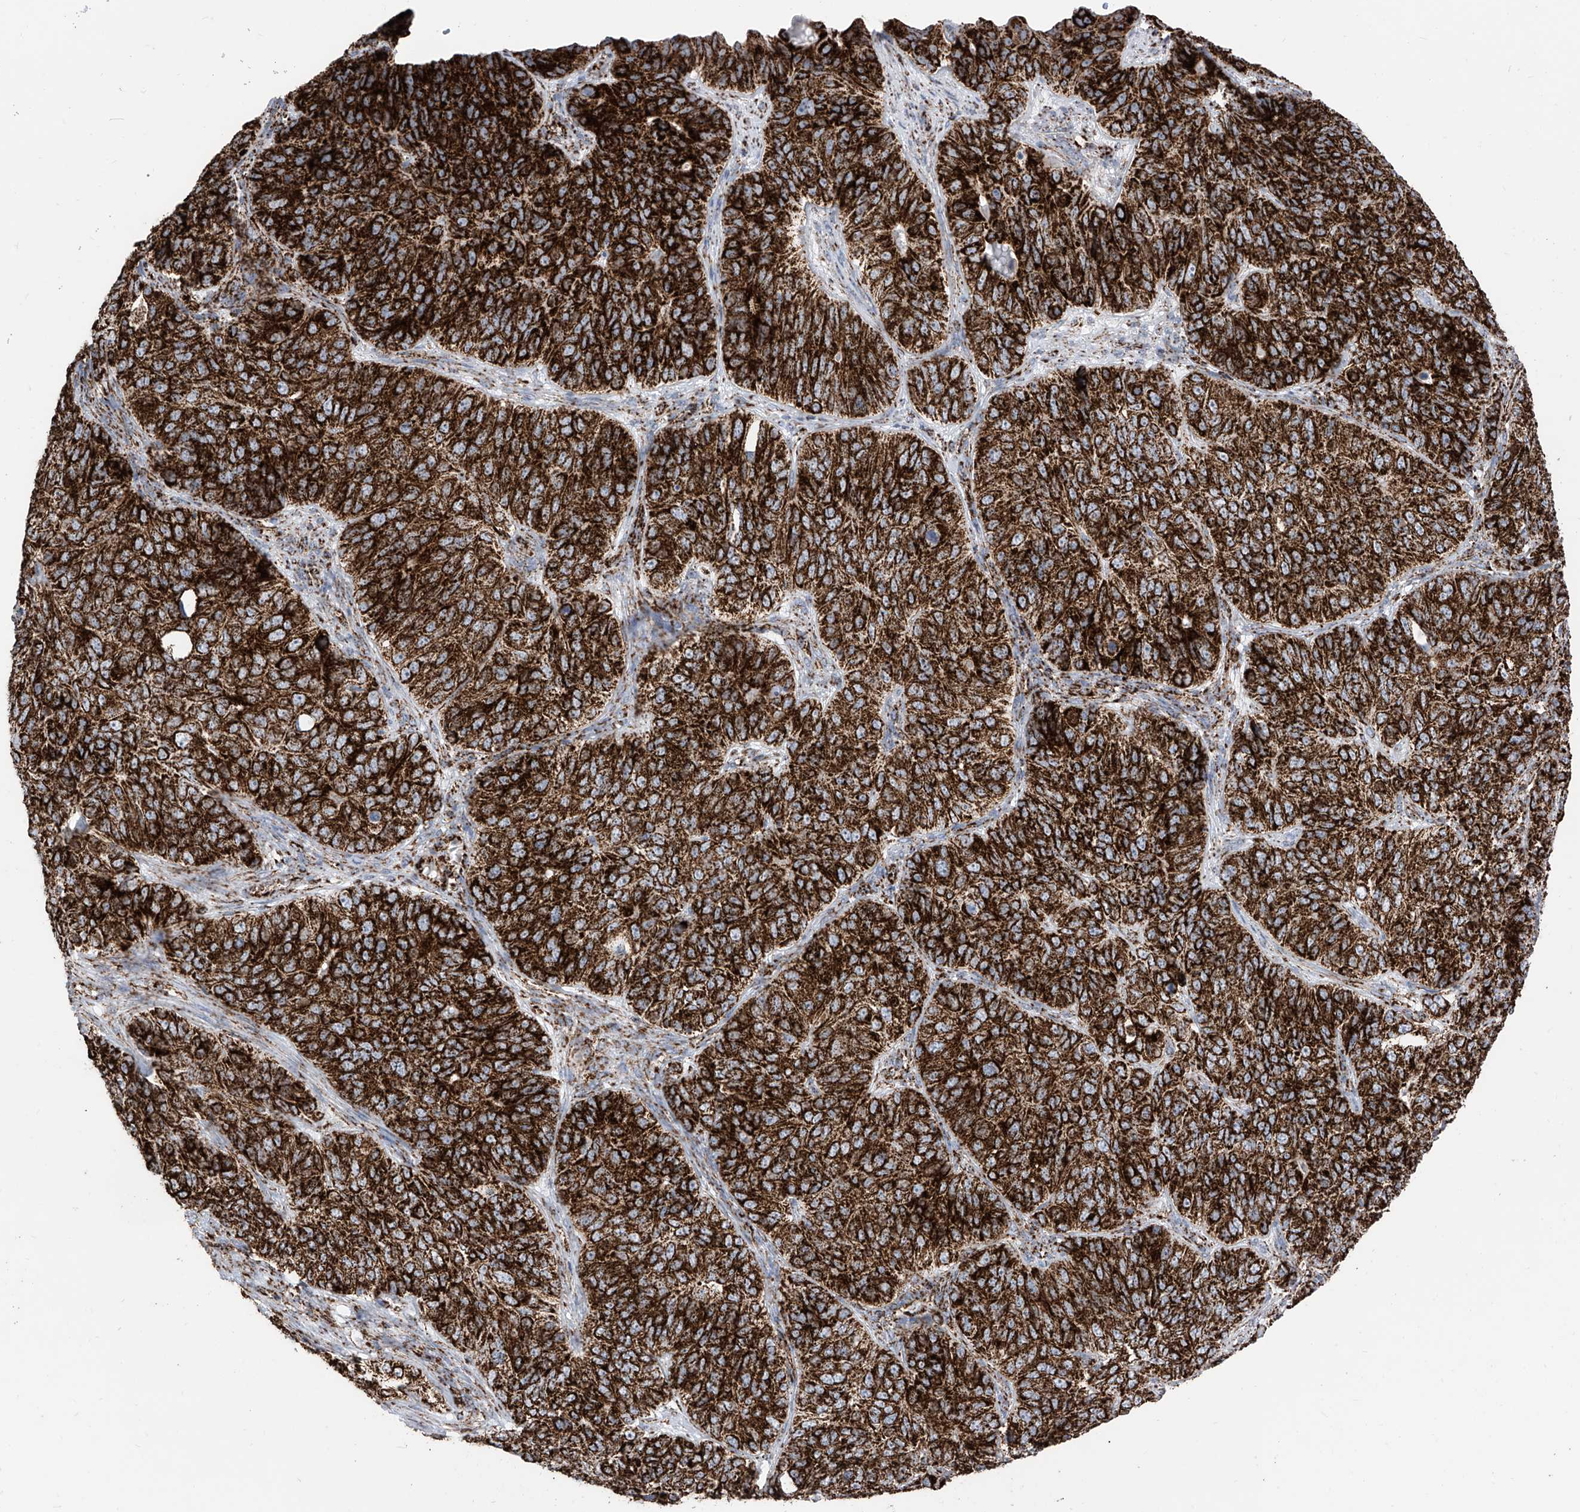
{"staining": {"intensity": "strong", "quantity": ">75%", "location": "cytoplasmic/membranous"}, "tissue": "ovarian cancer", "cell_type": "Tumor cells", "image_type": "cancer", "snomed": [{"axis": "morphology", "description": "Carcinoma, endometroid"}, {"axis": "topography", "description": "Ovary"}], "caption": "IHC (DAB) staining of ovarian endometroid carcinoma reveals strong cytoplasmic/membranous protein expression in about >75% of tumor cells.", "gene": "COX5B", "patient": {"sex": "female", "age": 51}}